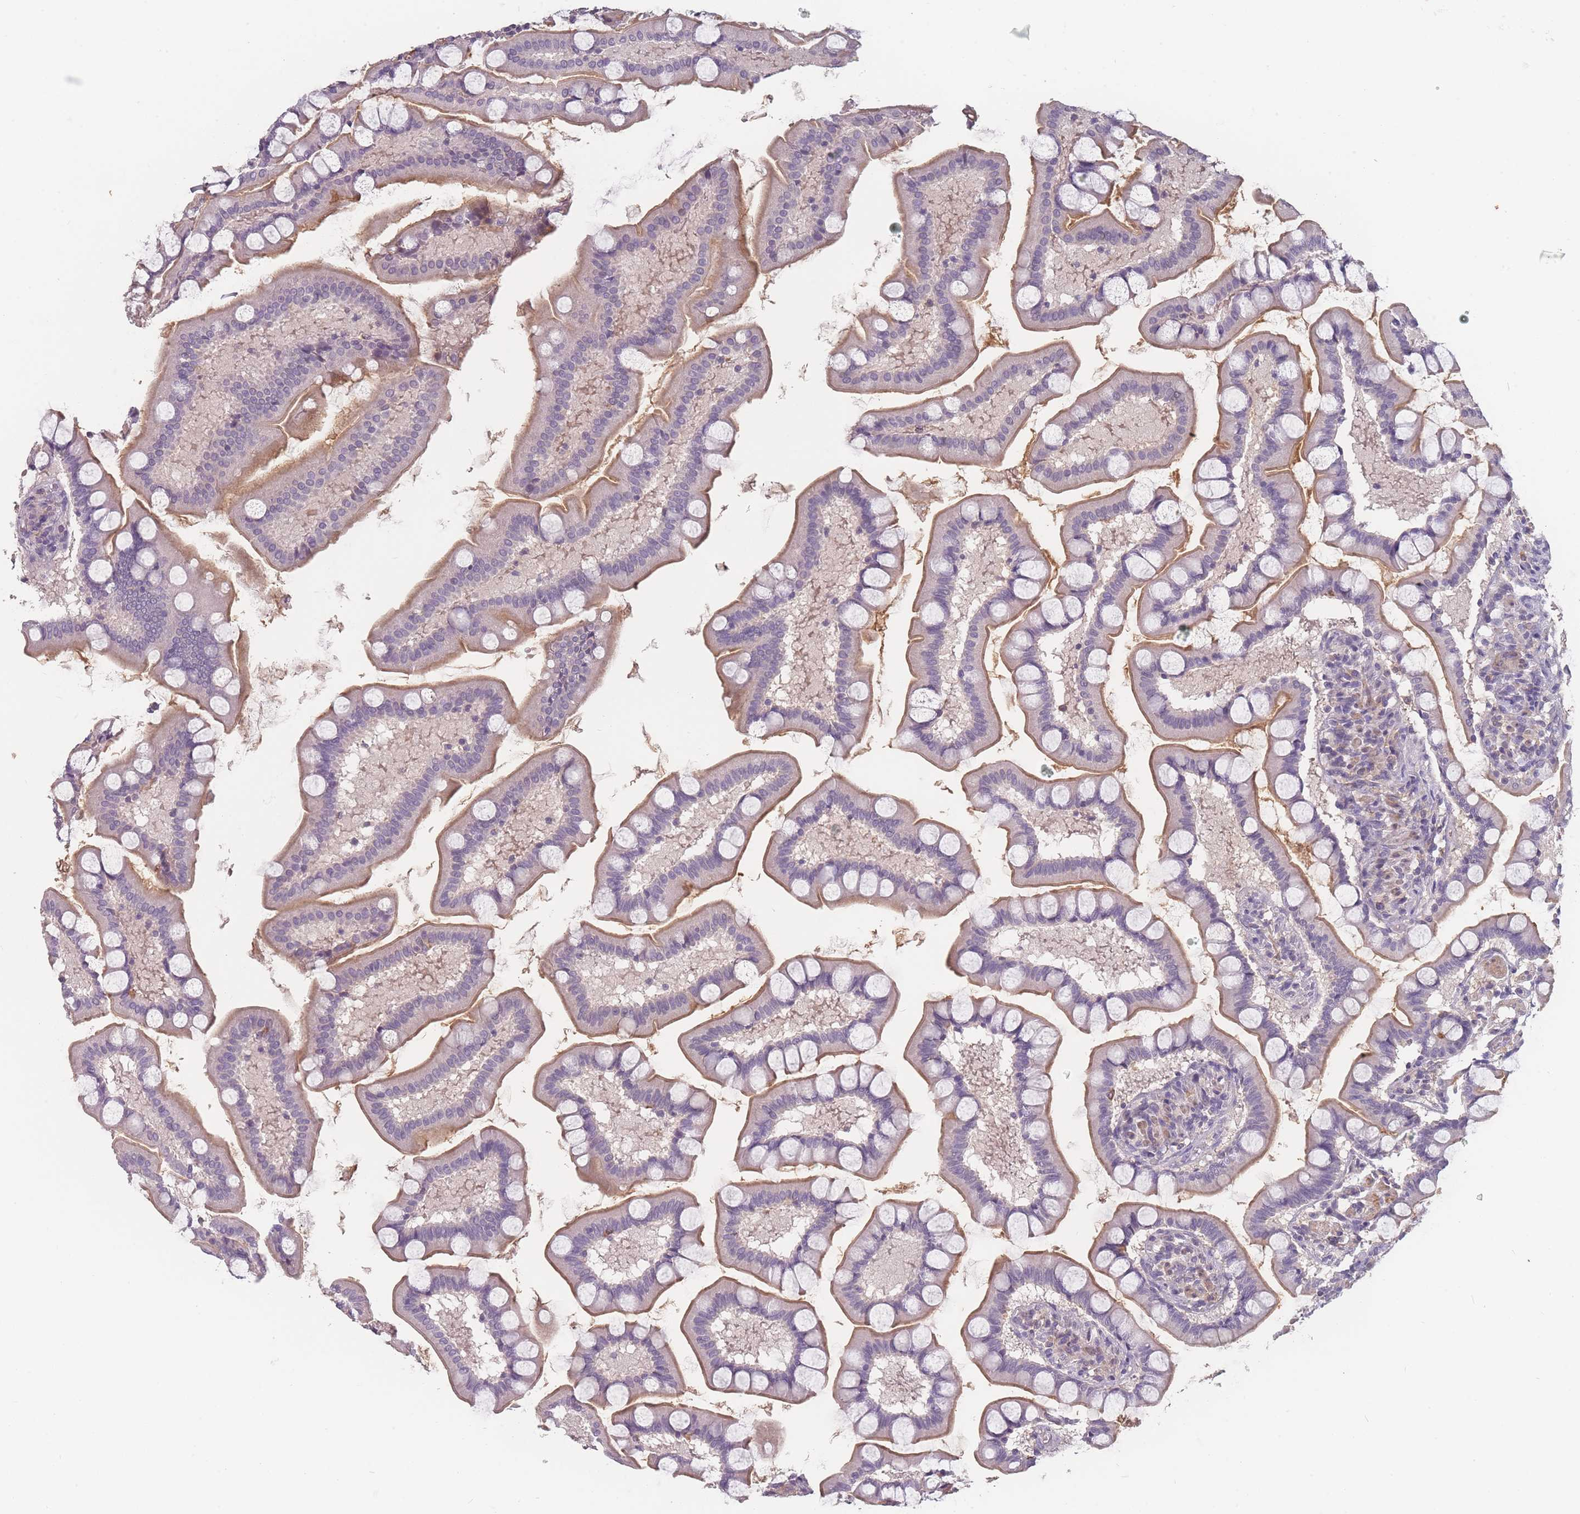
{"staining": {"intensity": "moderate", "quantity": "25%-75%", "location": "cytoplasmic/membranous"}, "tissue": "small intestine", "cell_type": "Glandular cells", "image_type": "normal", "snomed": [{"axis": "morphology", "description": "Normal tissue, NOS"}, {"axis": "topography", "description": "Small intestine"}], "caption": "Benign small intestine exhibits moderate cytoplasmic/membranous expression in approximately 25%-75% of glandular cells The staining was performed using DAB to visualize the protein expression in brown, while the nuclei were stained in blue with hematoxylin (Magnification: 20x)..", "gene": "BST1", "patient": {"sex": "male", "age": 41}}